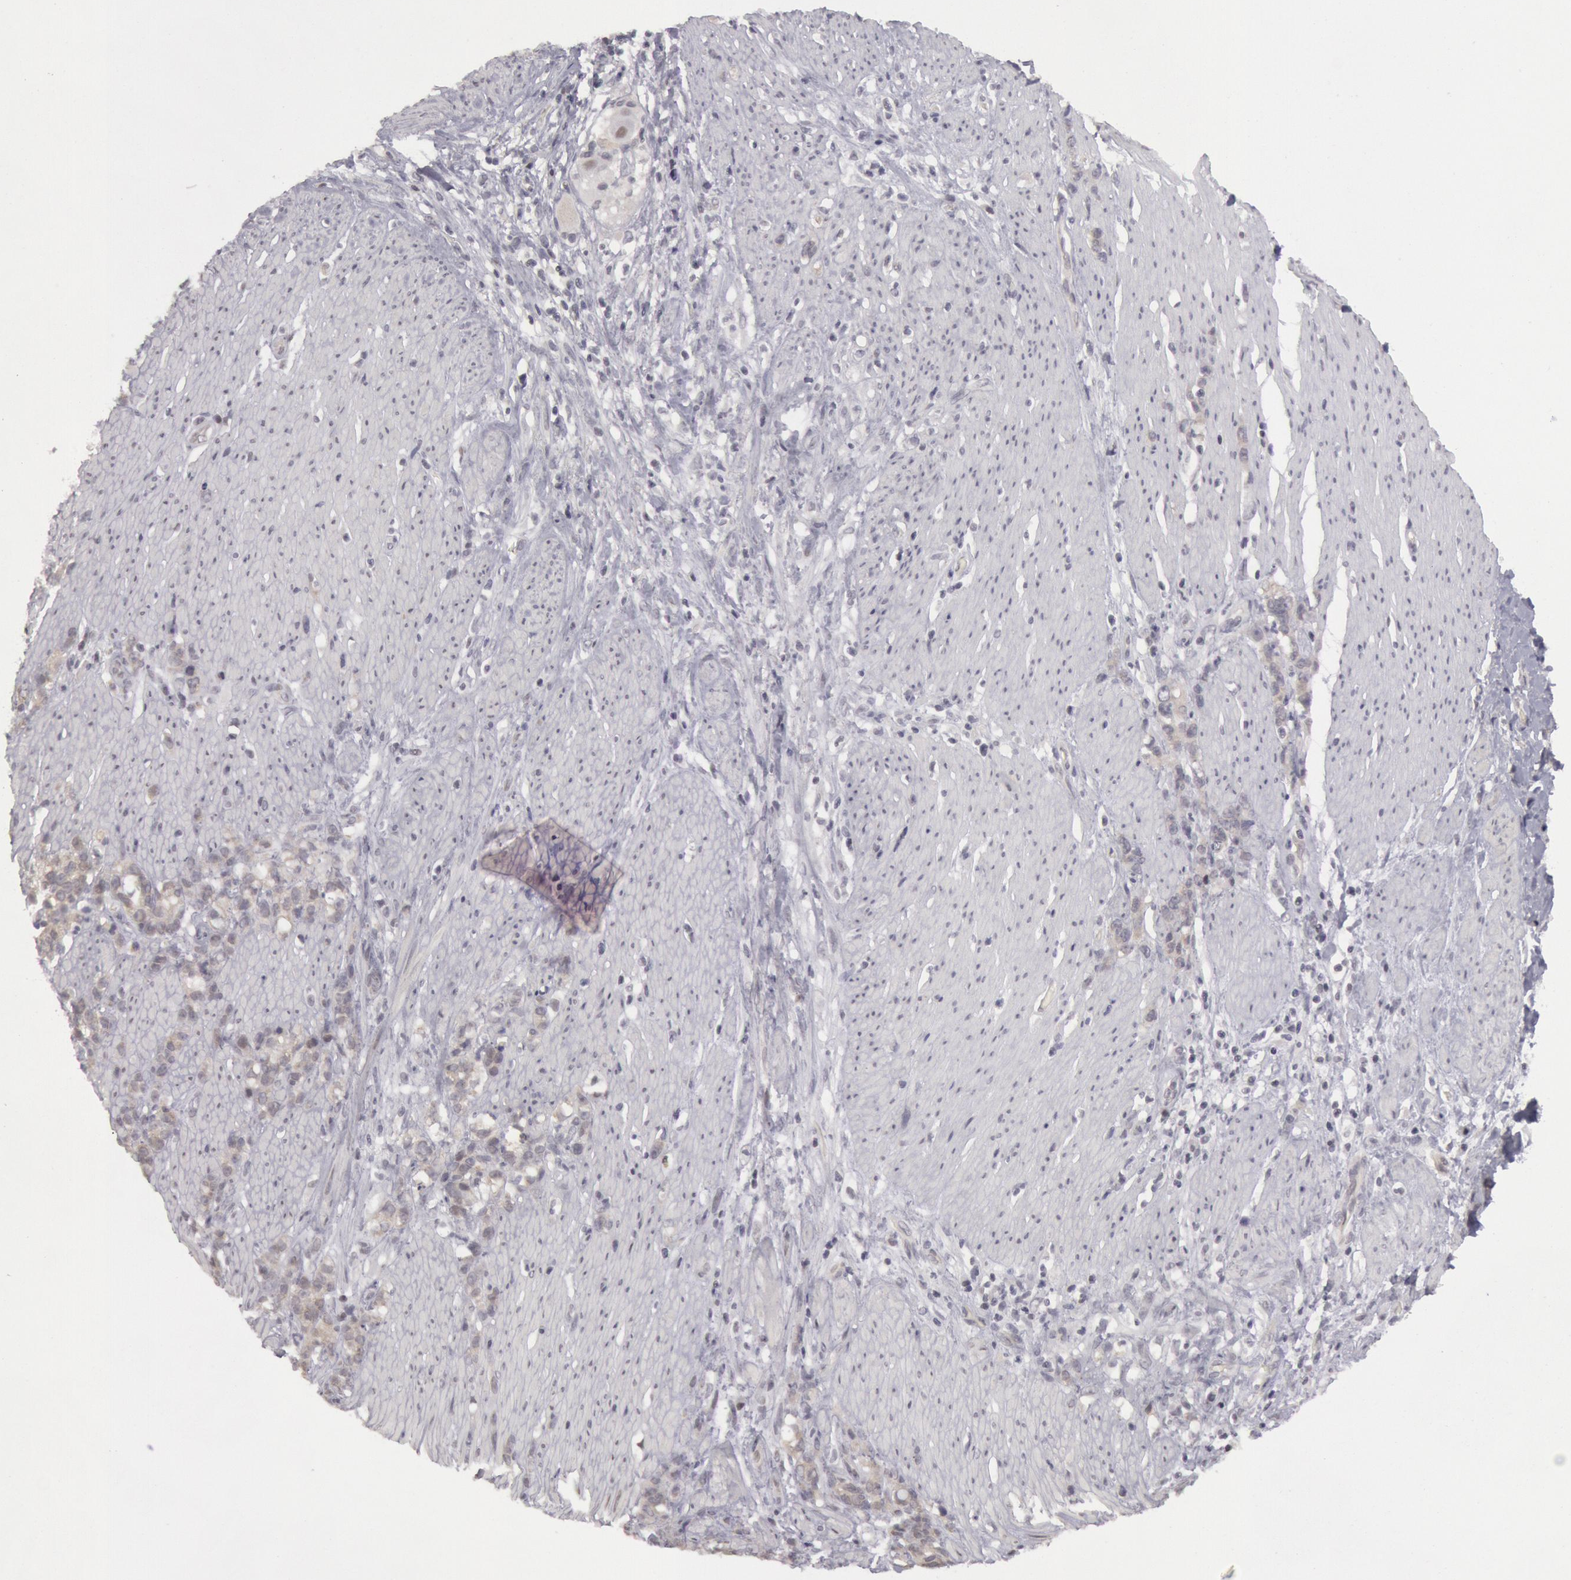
{"staining": {"intensity": "negative", "quantity": "none", "location": "none"}, "tissue": "stomach cancer", "cell_type": "Tumor cells", "image_type": "cancer", "snomed": [{"axis": "morphology", "description": "Adenocarcinoma, NOS"}, {"axis": "topography", "description": "Stomach, lower"}], "caption": "A micrograph of stomach cancer stained for a protein reveals no brown staining in tumor cells. (DAB immunohistochemistry (IHC) visualized using brightfield microscopy, high magnification).", "gene": "JOSD1", "patient": {"sex": "male", "age": 88}}